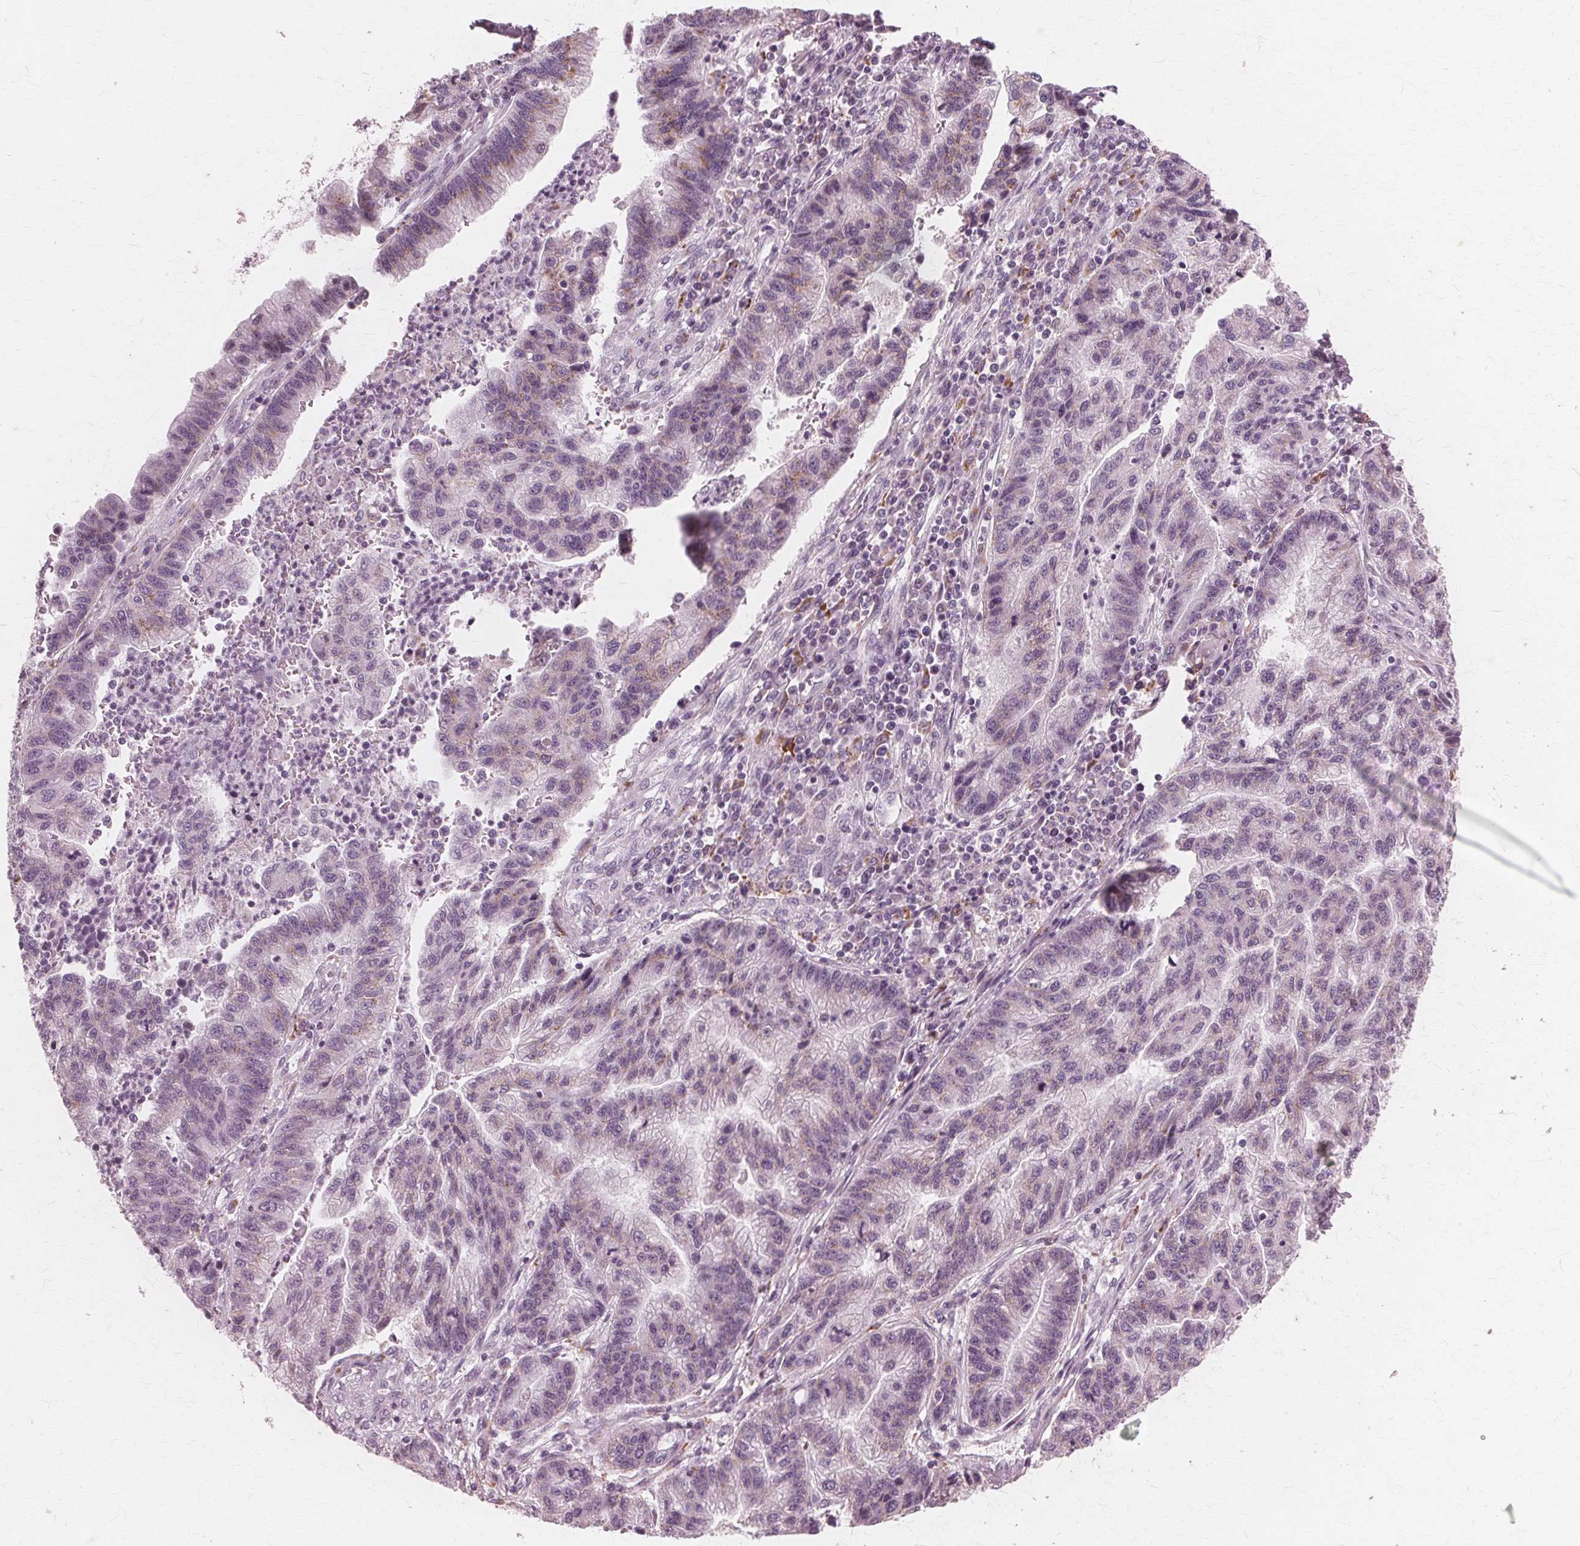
{"staining": {"intensity": "weak", "quantity": "<25%", "location": "cytoplasmic/membranous"}, "tissue": "stomach cancer", "cell_type": "Tumor cells", "image_type": "cancer", "snomed": [{"axis": "morphology", "description": "Adenocarcinoma, NOS"}, {"axis": "topography", "description": "Stomach"}], "caption": "The immunohistochemistry (IHC) photomicrograph has no significant staining in tumor cells of stomach cancer (adenocarcinoma) tissue.", "gene": "DNASE2", "patient": {"sex": "male", "age": 83}}